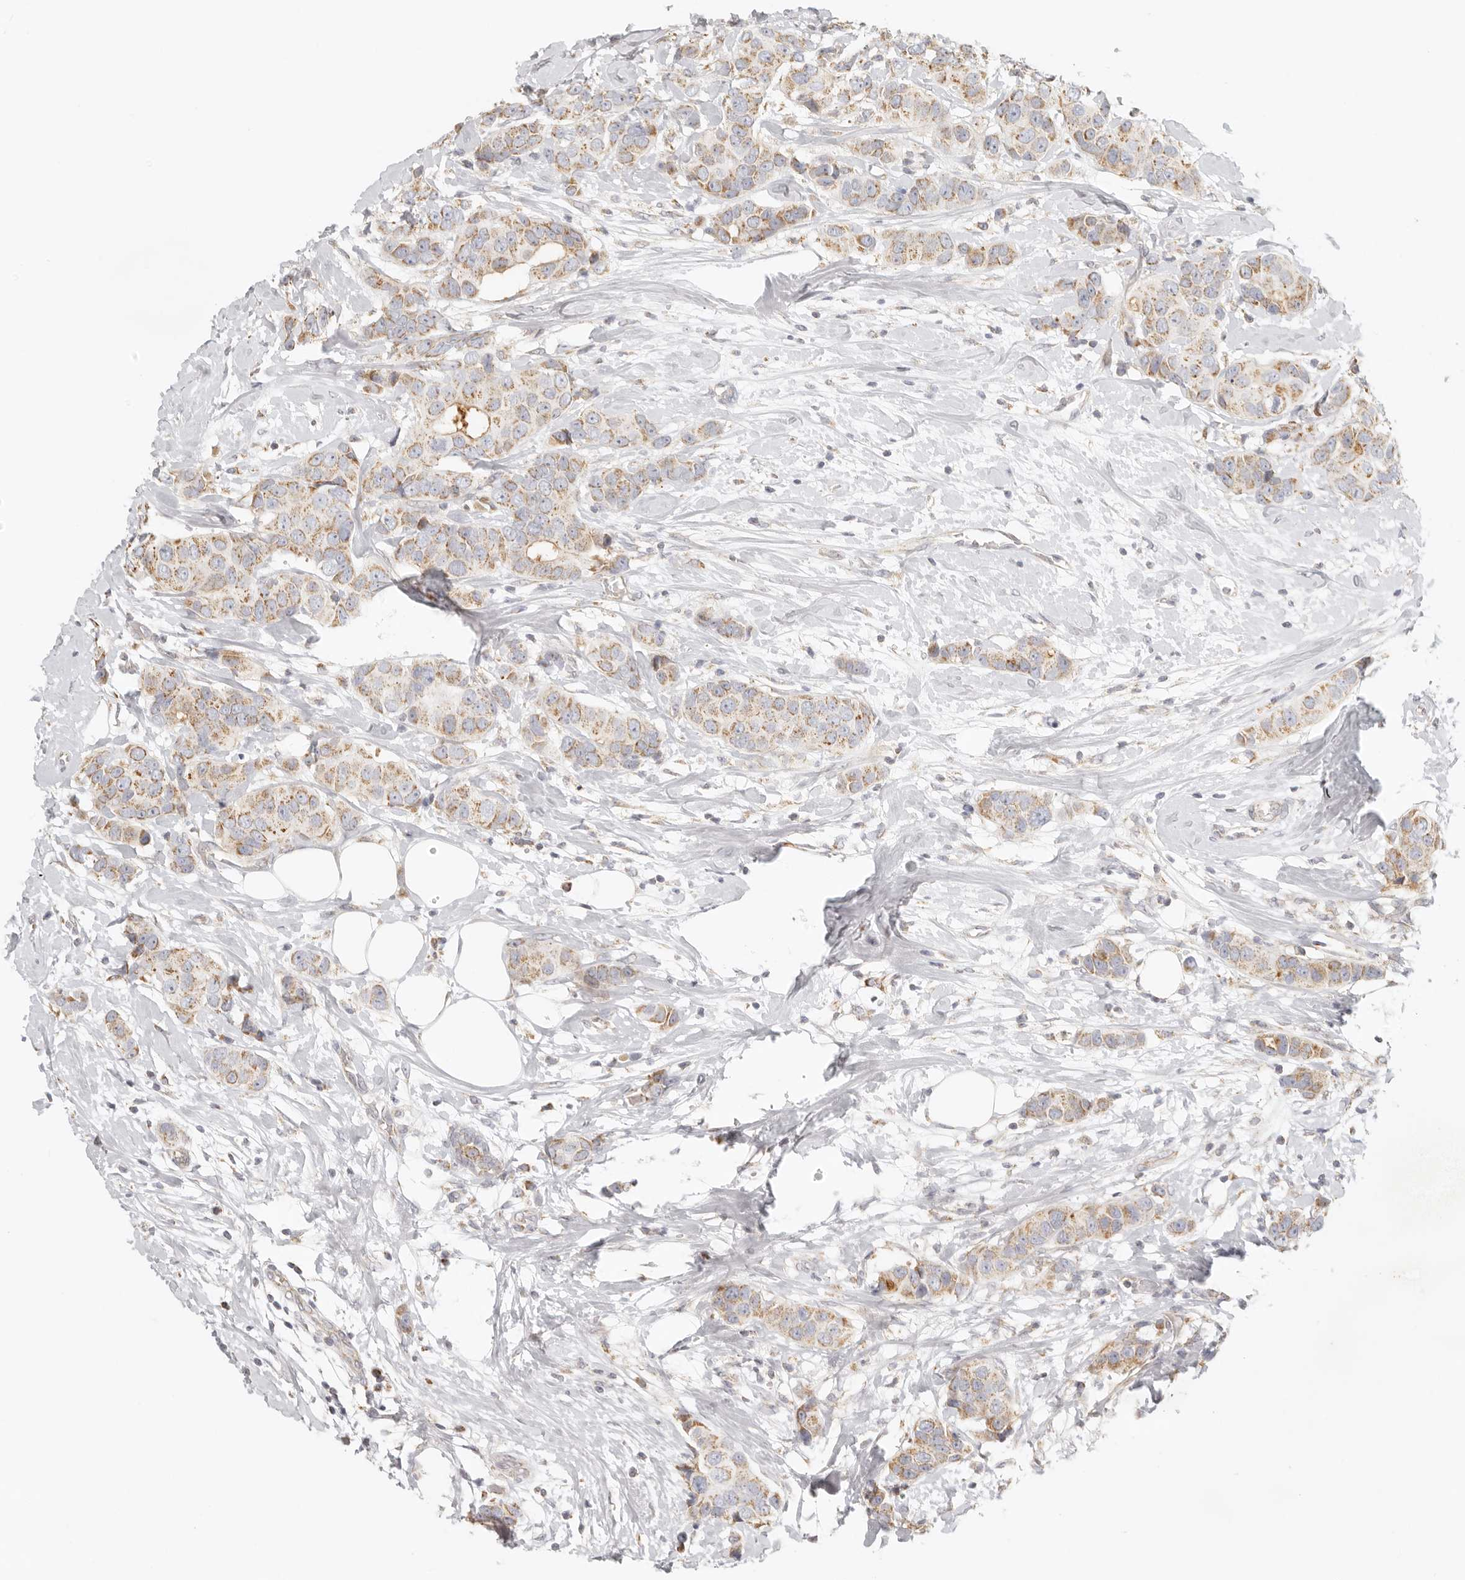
{"staining": {"intensity": "moderate", "quantity": ">75%", "location": "cytoplasmic/membranous"}, "tissue": "breast cancer", "cell_type": "Tumor cells", "image_type": "cancer", "snomed": [{"axis": "morphology", "description": "Normal tissue, NOS"}, {"axis": "morphology", "description": "Duct carcinoma"}, {"axis": "topography", "description": "Breast"}], "caption": "Immunohistochemical staining of breast cancer exhibits medium levels of moderate cytoplasmic/membranous positivity in approximately >75% of tumor cells. (DAB (3,3'-diaminobenzidine) = brown stain, brightfield microscopy at high magnification).", "gene": "KDF1", "patient": {"sex": "female", "age": 39}}